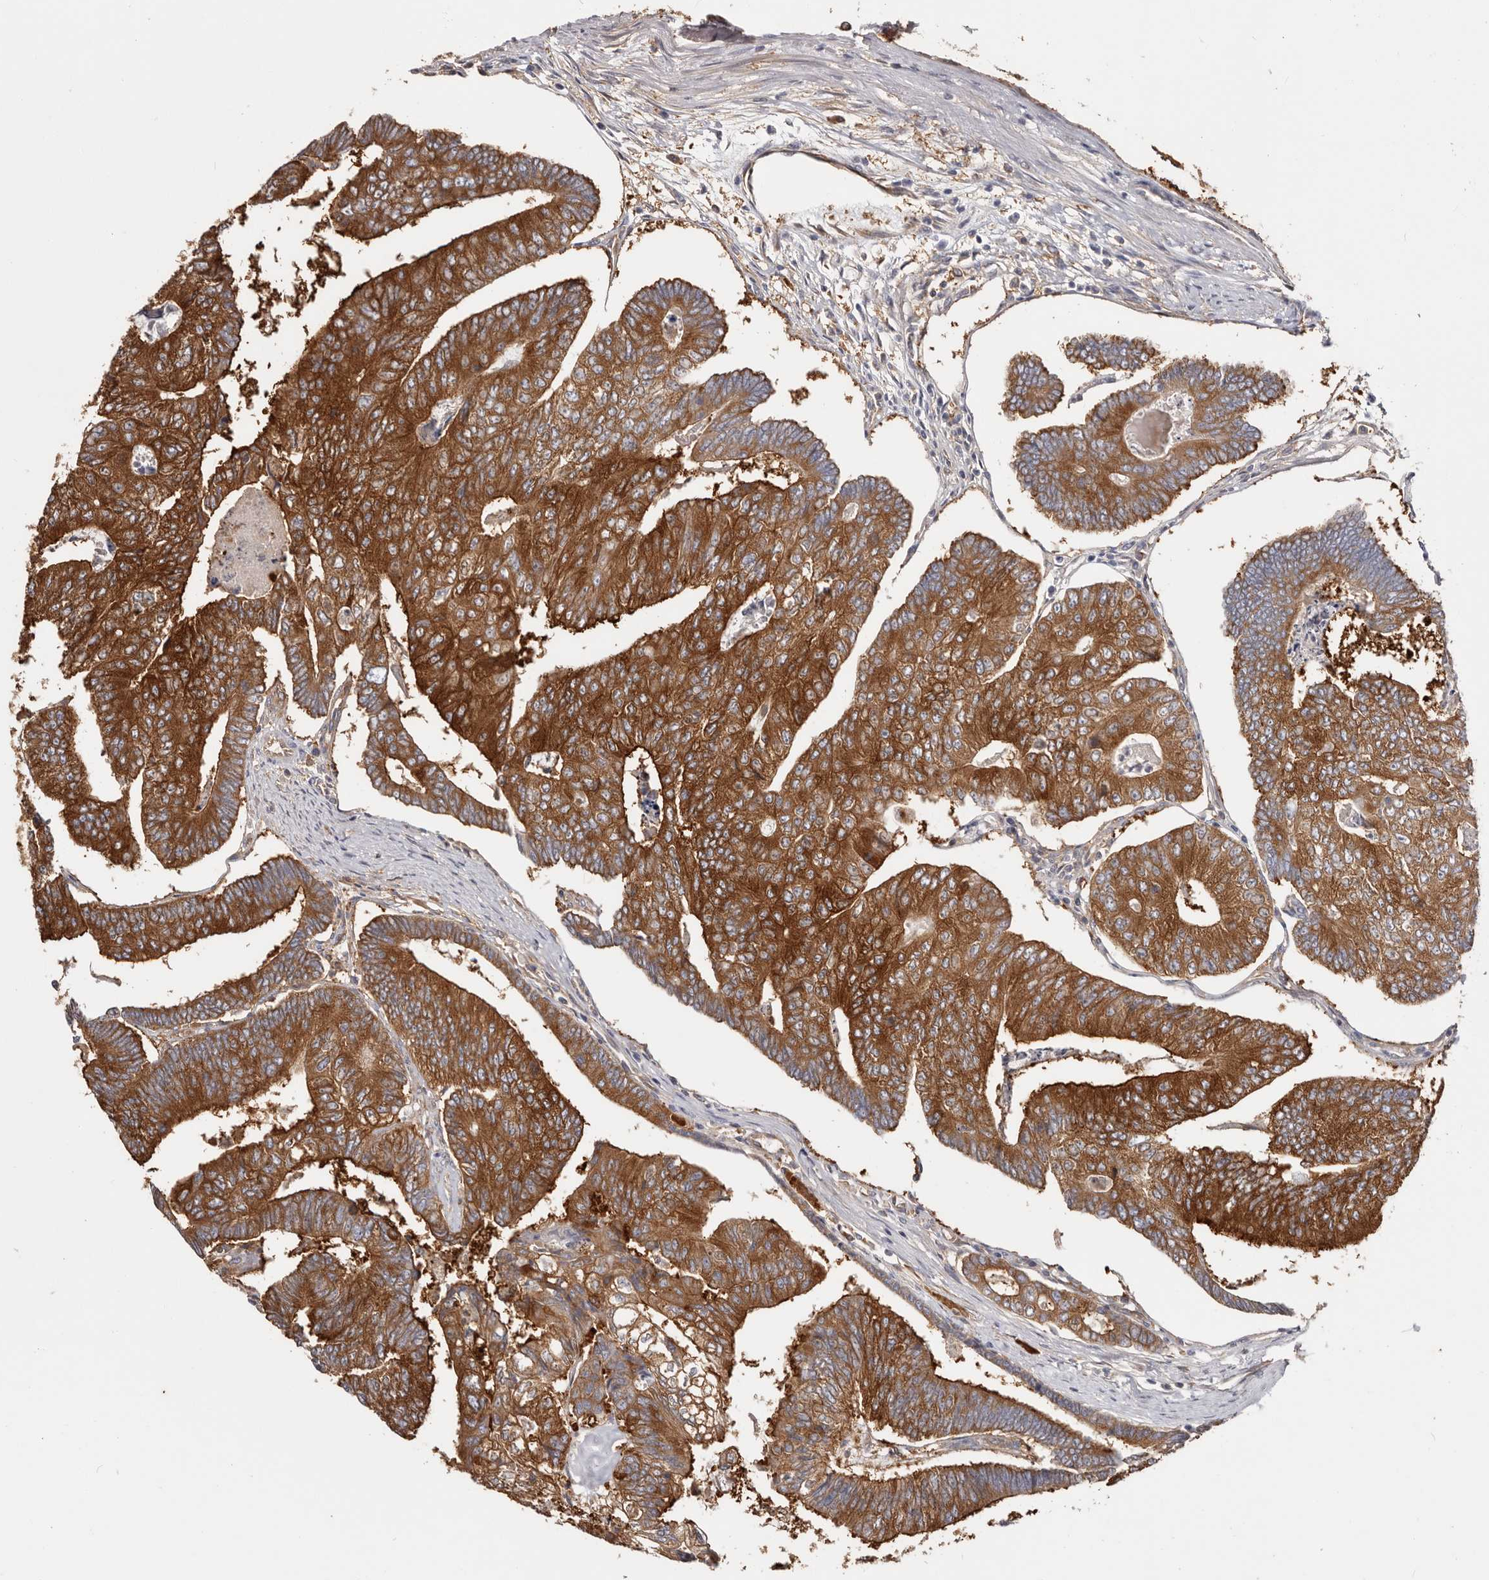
{"staining": {"intensity": "strong", "quantity": ">75%", "location": "cytoplasmic/membranous"}, "tissue": "colorectal cancer", "cell_type": "Tumor cells", "image_type": "cancer", "snomed": [{"axis": "morphology", "description": "Adenocarcinoma, NOS"}, {"axis": "topography", "description": "Colon"}], "caption": "Immunohistochemistry (IHC) photomicrograph of colorectal adenocarcinoma stained for a protein (brown), which exhibits high levels of strong cytoplasmic/membranous expression in approximately >75% of tumor cells.", "gene": "EPRS1", "patient": {"sex": "female", "age": 67}}